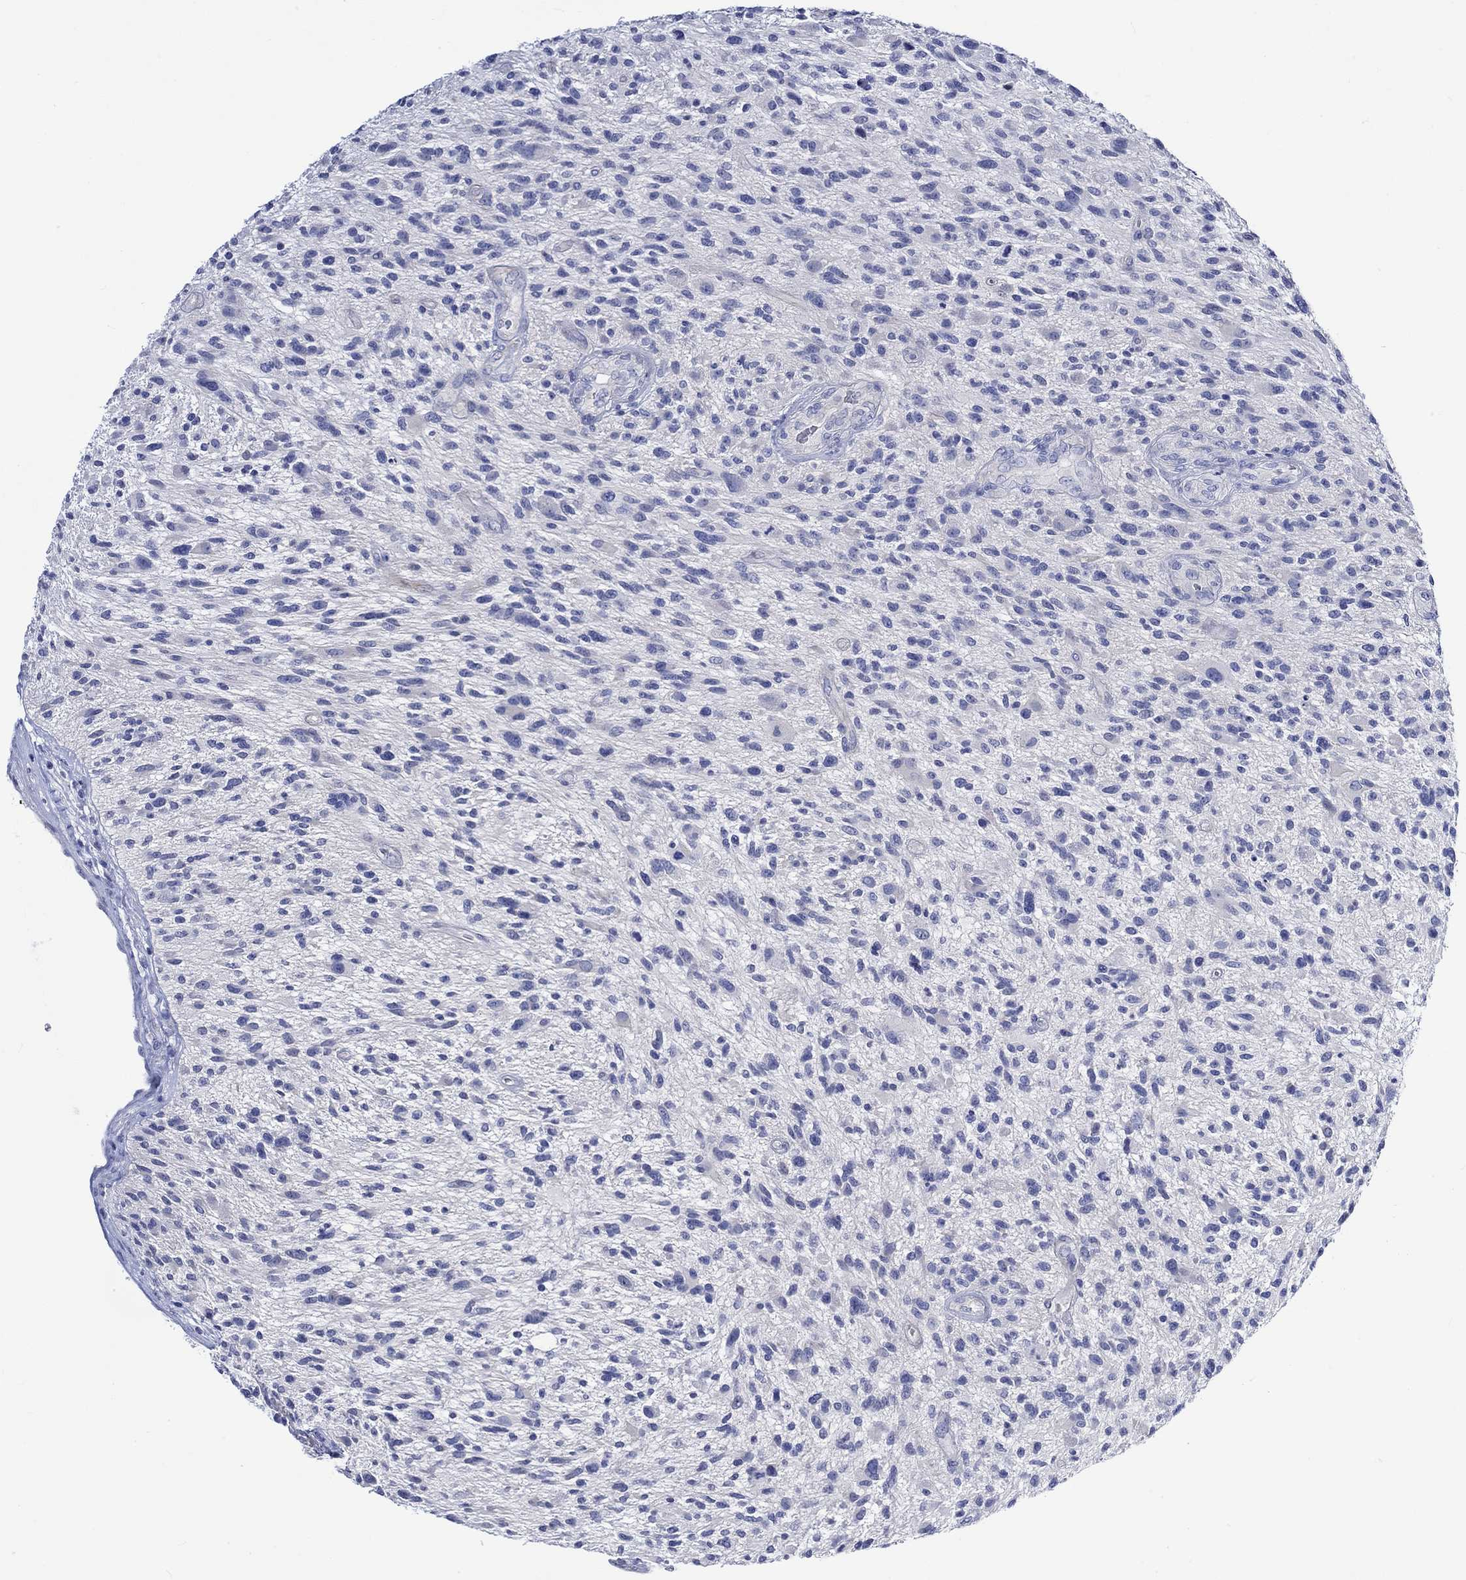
{"staining": {"intensity": "negative", "quantity": "none", "location": "none"}, "tissue": "glioma", "cell_type": "Tumor cells", "image_type": "cancer", "snomed": [{"axis": "morphology", "description": "Glioma, malignant, High grade"}, {"axis": "topography", "description": "Brain"}], "caption": "Immunohistochemistry histopathology image of malignant glioma (high-grade) stained for a protein (brown), which shows no expression in tumor cells.", "gene": "NRIP3", "patient": {"sex": "male", "age": 47}}